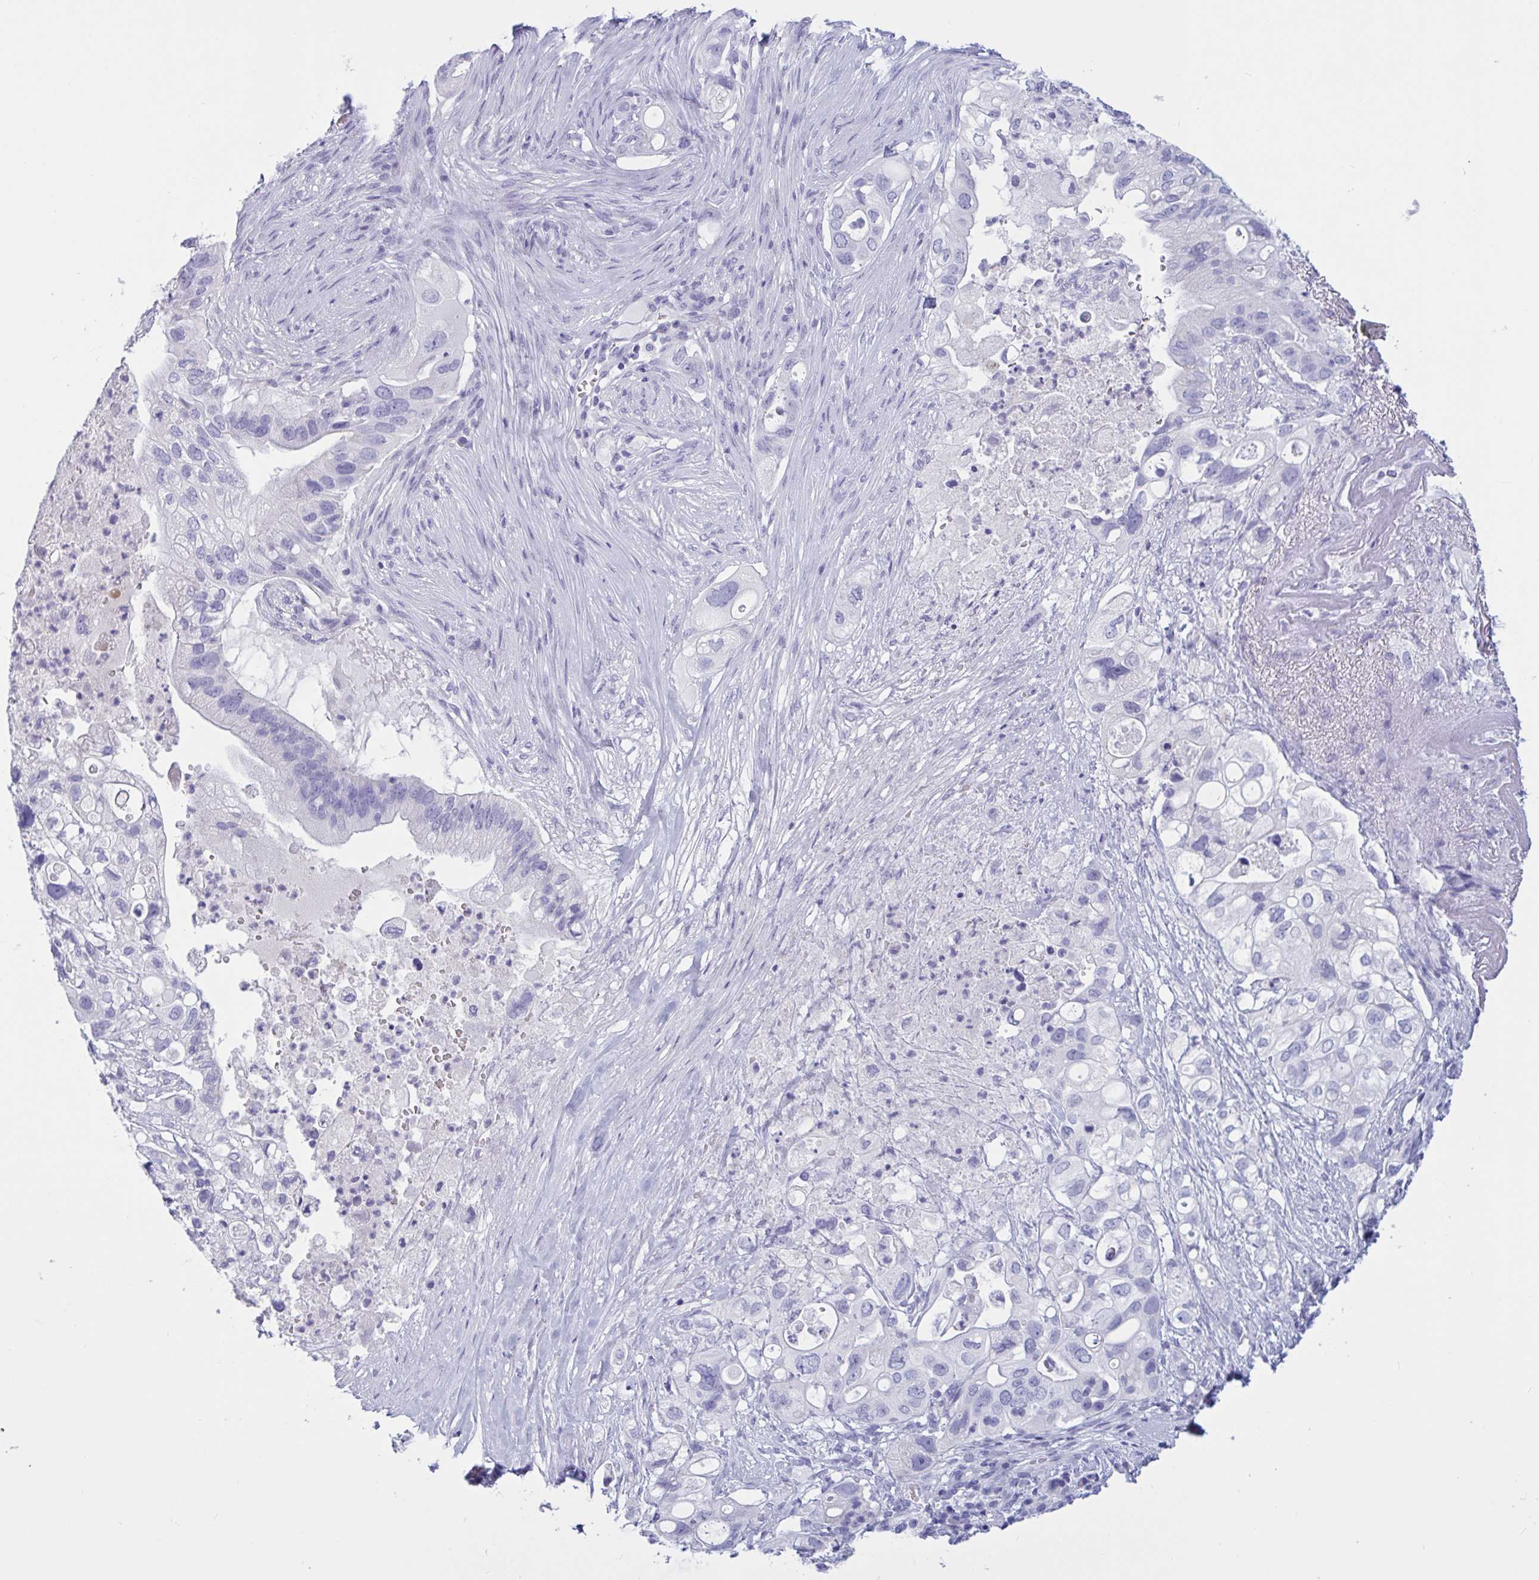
{"staining": {"intensity": "negative", "quantity": "none", "location": "none"}, "tissue": "pancreatic cancer", "cell_type": "Tumor cells", "image_type": "cancer", "snomed": [{"axis": "morphology", "description": "Adenocarcinoma, NOS"}, {"axis": "topography", "description": "Pancreas"}], "caption": "An immunohistochemistry (IHC) image of pancreatic cancer is shown. There is no staining in tumor cells of pancreatic cancer.", "gene": "OXLD1", "patient": {"sex": "female", "age": 72}}